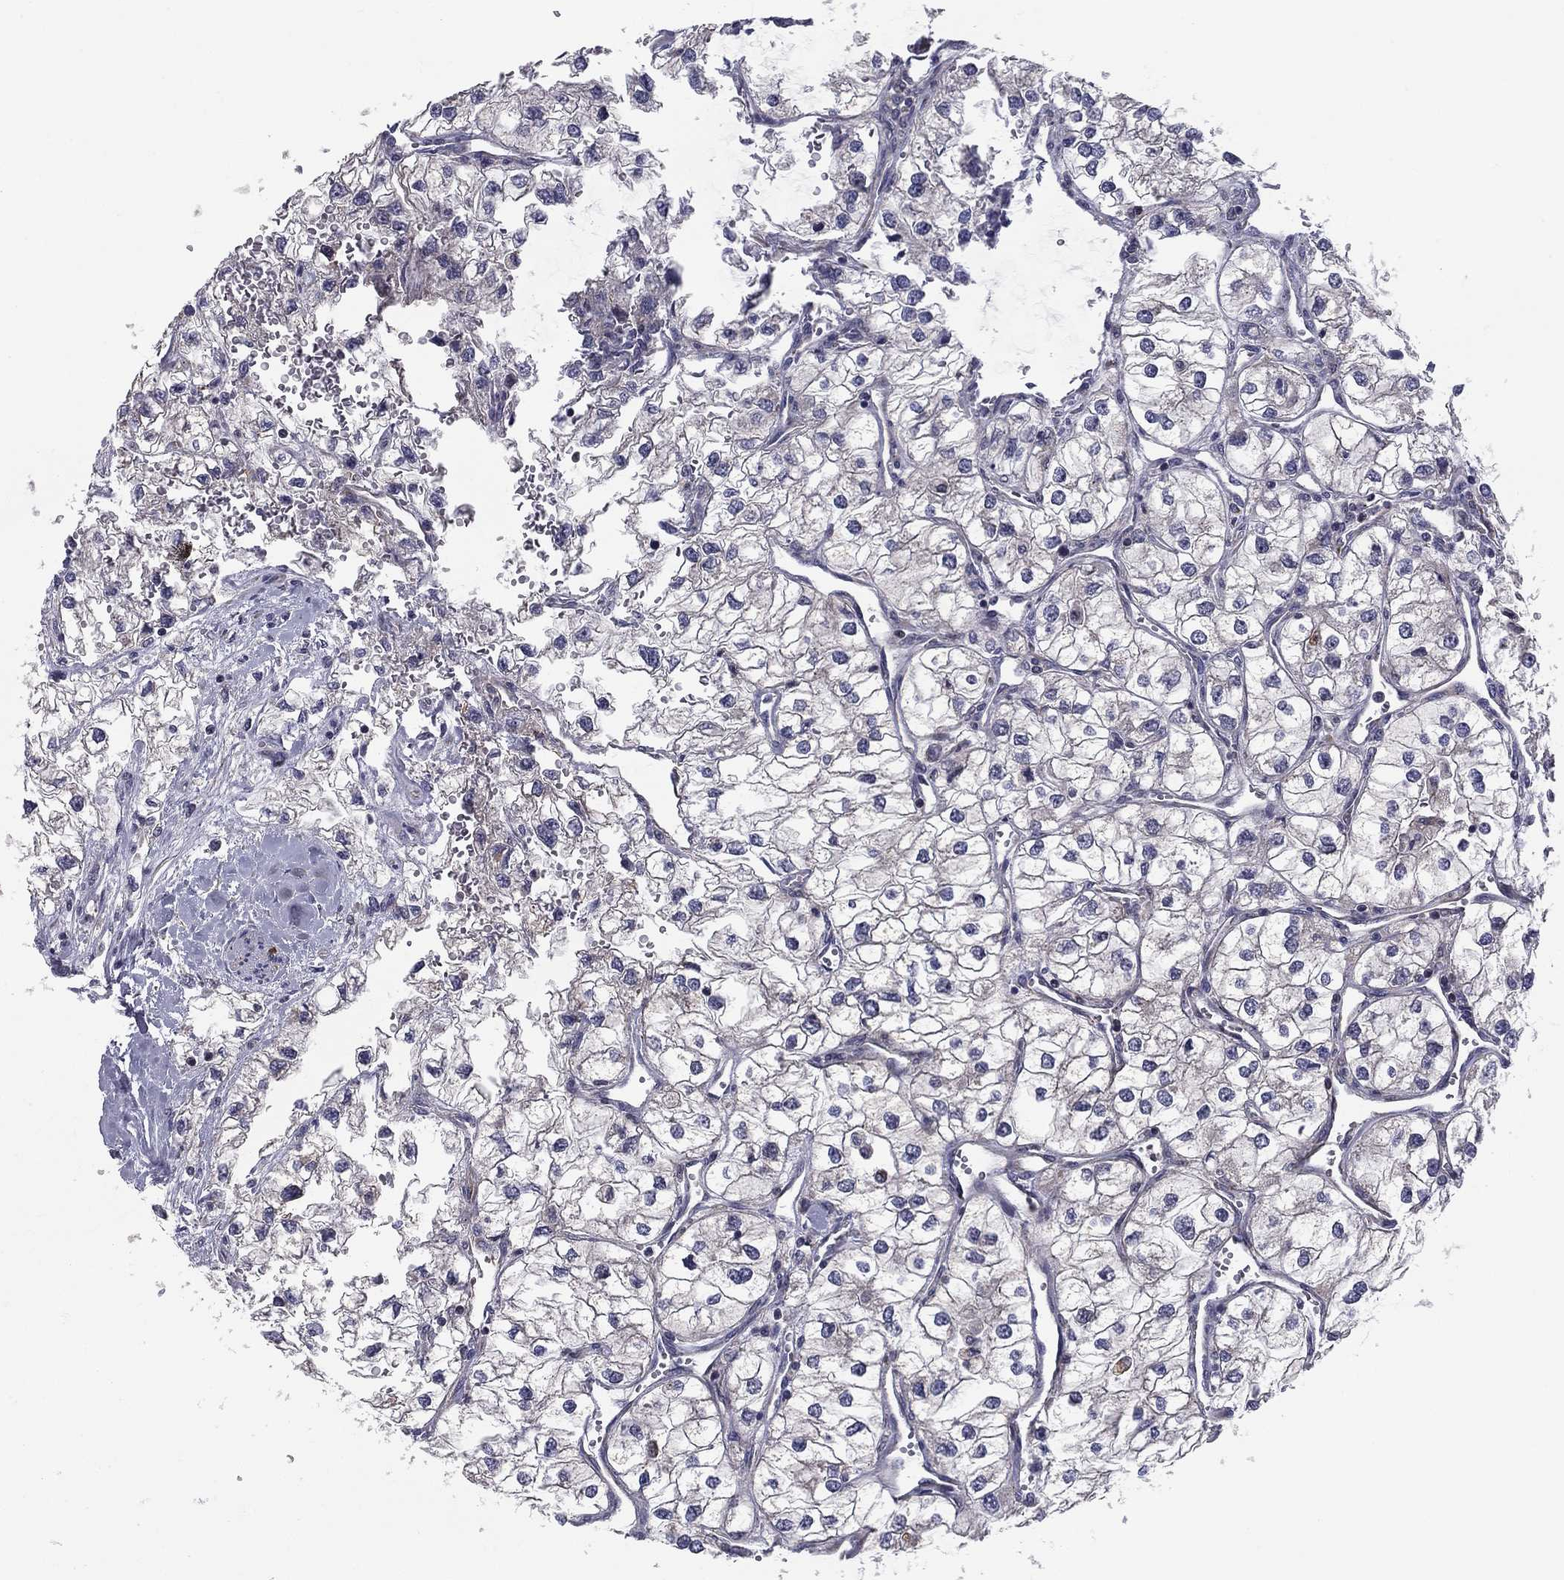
{"staining": {"intensity": "negative", "quantity": "none", "location": "none"}, "tissue": "renal cancer", "cell_type": "Tumor cells", "image_type": "cancer", "snomed": [{"axis": "morphology", "description": "Adenocarcinoma, NOS"}, {"axis": "topography", "description": "Kidney"}], "caption": "DAB immunohistochemical staining of human renal cancer (adenocarcinoma) reveals no significant expression in tumor cells.", "gene": "CLSTN1", "patient": {"sex": "male", "age": 59}}